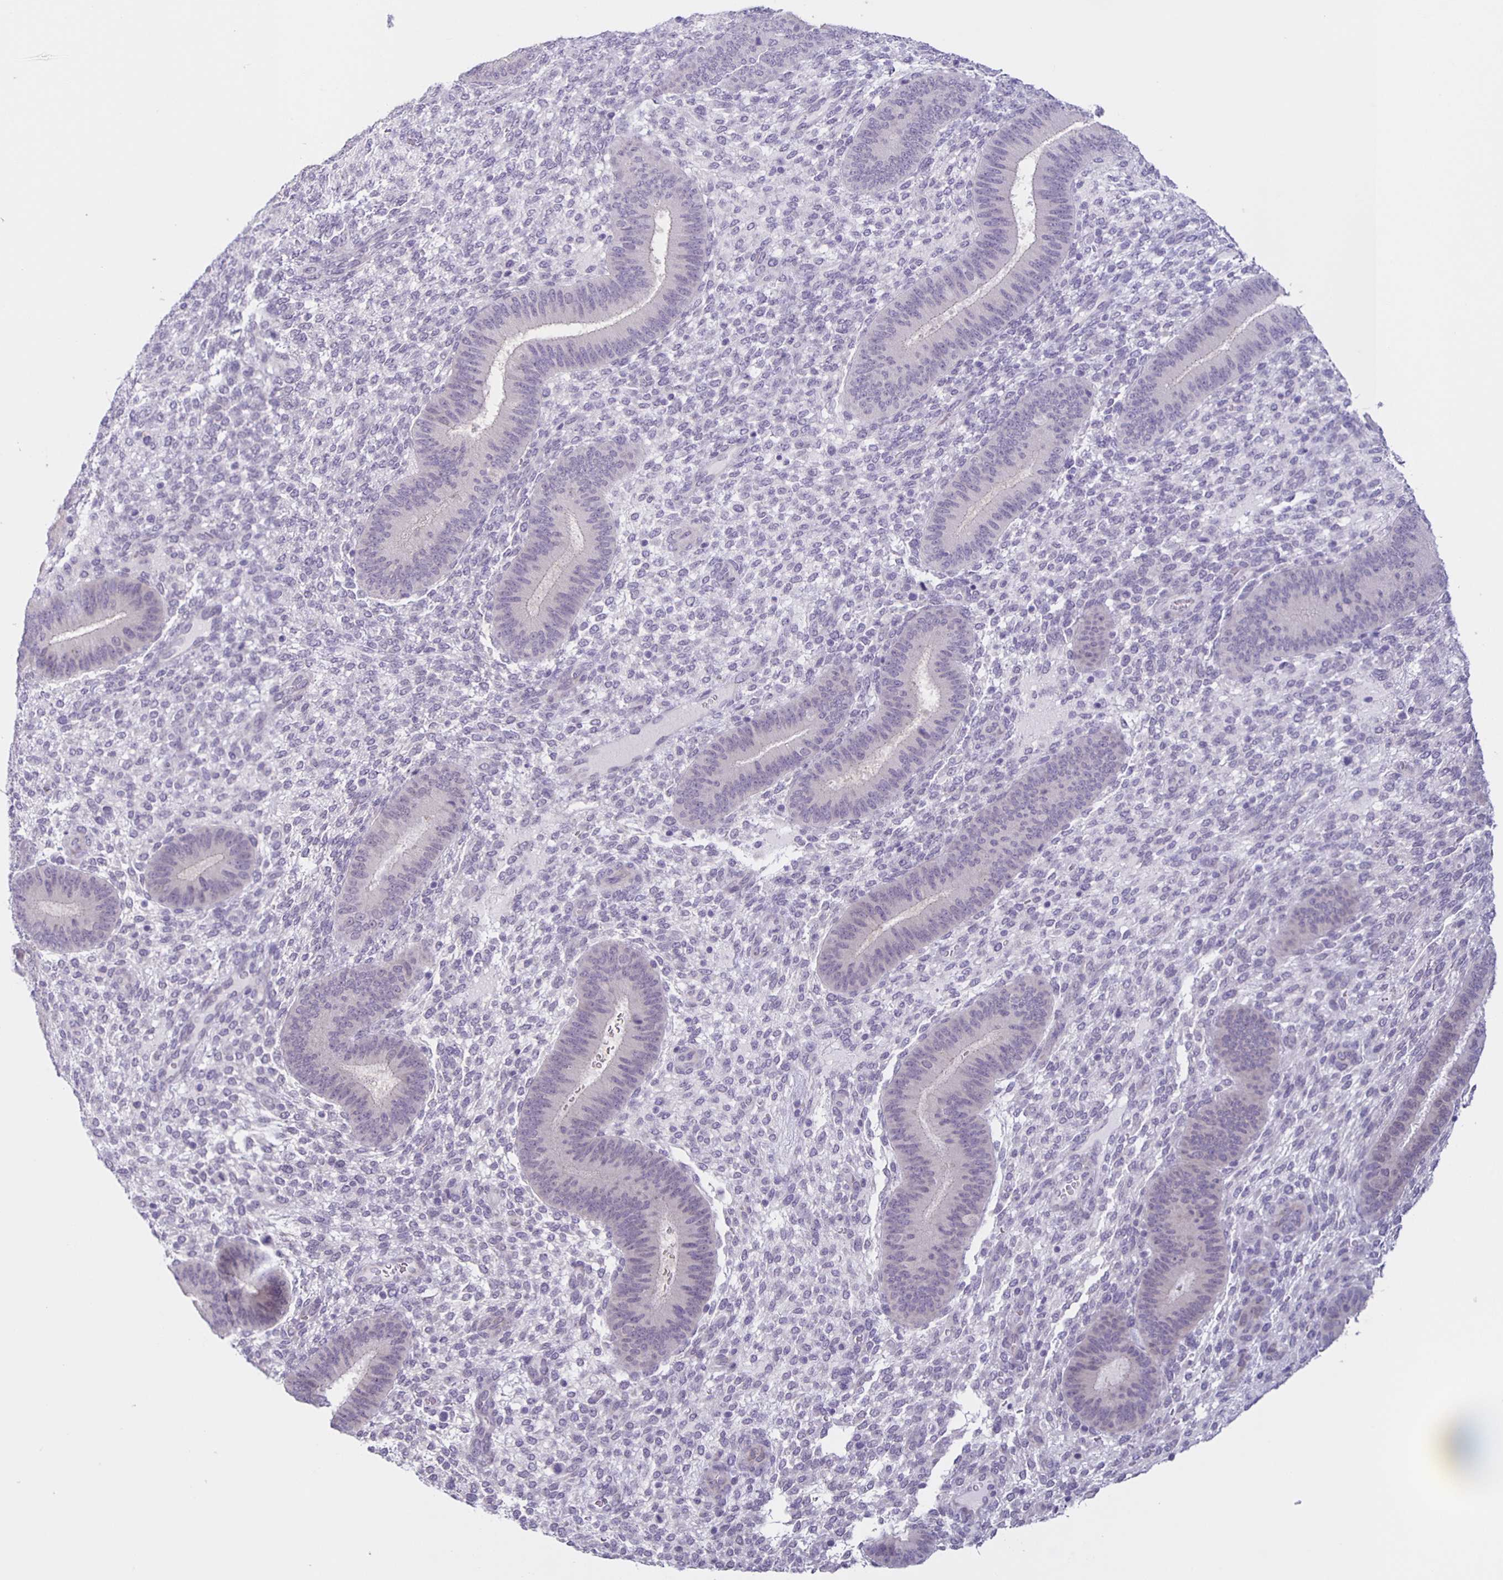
{"staining": {"intensity": "negative", "quantity": "none", "location": "none"}, "tissue": "endometrium", "cell_type": "Cells in endometrial stroma", "image_type": "normal", "snomed": [{"axis": "morphology", "description": "Normal tissue, NOS"}, {"axis": "topography", "description": "Endometrium"}], "caption": "Micrograph shows no significant protein expression in cells in endometrial stroma of normal endometrium. (DAB (3,3'-diaminobenzidine) immunohistochemistry (IHC), high magnification).", "gene": "SLC12A3", "patient": {"sex": "female", "age": 39}}